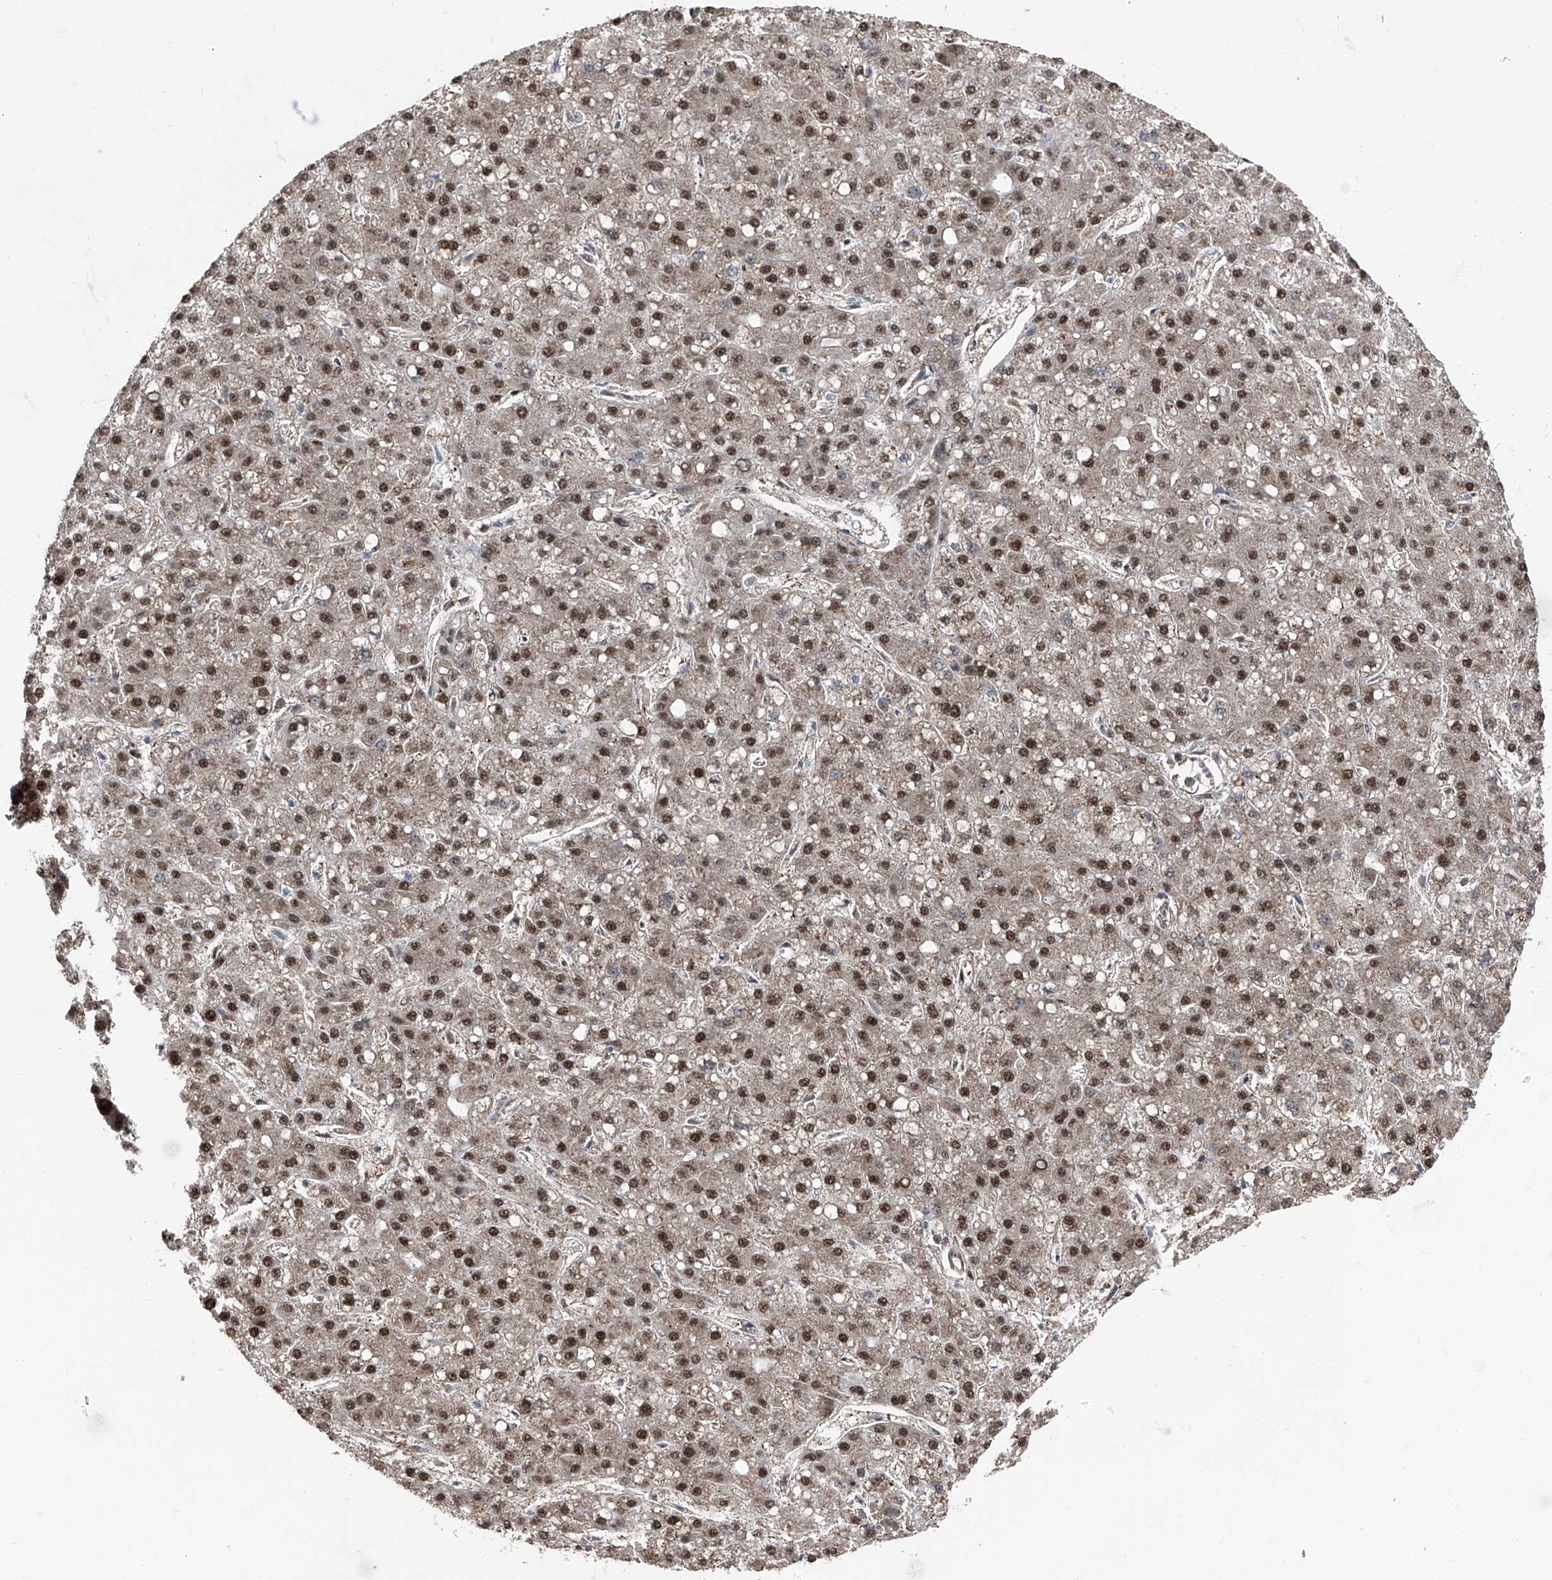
{"staining": {"intensity": "moderate", "quantity": ">75%", "location": "cytoplasmic/membranous,nuclear"}, "tissue": "liver cancer", "cell_type": "Tumor cells", "image_type": "cancer", "snomed": [{"axis": "morphology", "description": "Carcinoma, Hepatocellular, NOS"}, {"axis": "topography", "description": "Liver"}], "caption": "Immunohistochemical staining of hepatocellular carcinoma (liver) displays moderate cytoplasmic/membranous and nuclear protein positivity in approximately >75% of tumor cells.", "gene": "FKBP5", "patient": {"sex": "male", "age": 67}}